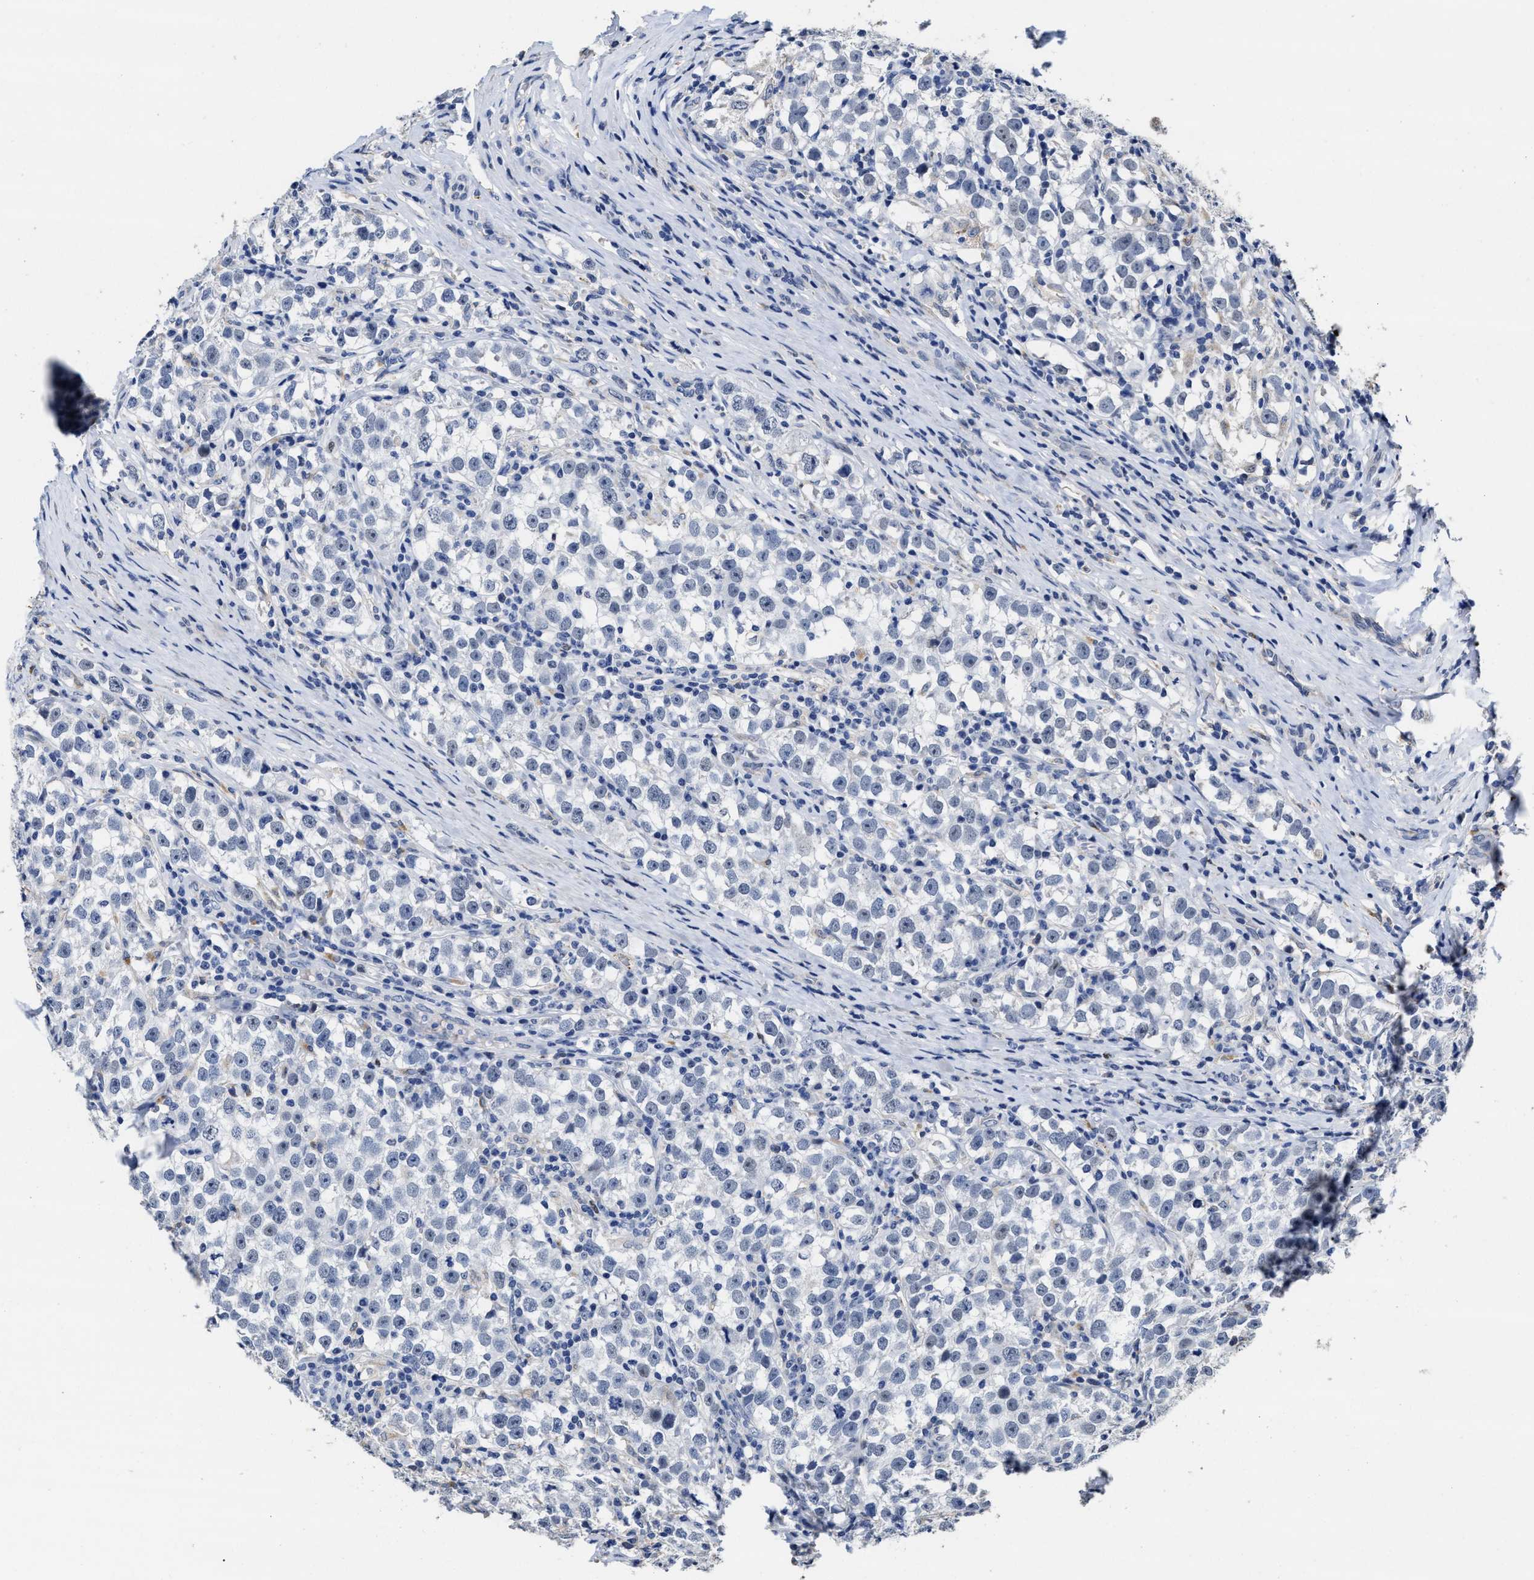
{"staining": {"intensity": "negative", "quantity": "none", "location": "none"}, "tissue": "testis cancer", "cell_type": "Tumor cells", "image_type": "cancer", "snomed": [{"axis": "morphology", "description": "Normal tissue, NOS"}, {"axis": "morphology", "description": "Seminoma, NOS"}, {"axis": "topography", "description": "Testis"}], "caption": "Immunohistochemistry (IHC) histopathology image of testis cancer stained for a protein (brown), which exhibits no expression in tumor cells. (DAB IHC visualized using brightfield microscopy, high magnification).", "gene": "ZFAT", "patient": {"sex": "male", "age": 43}}